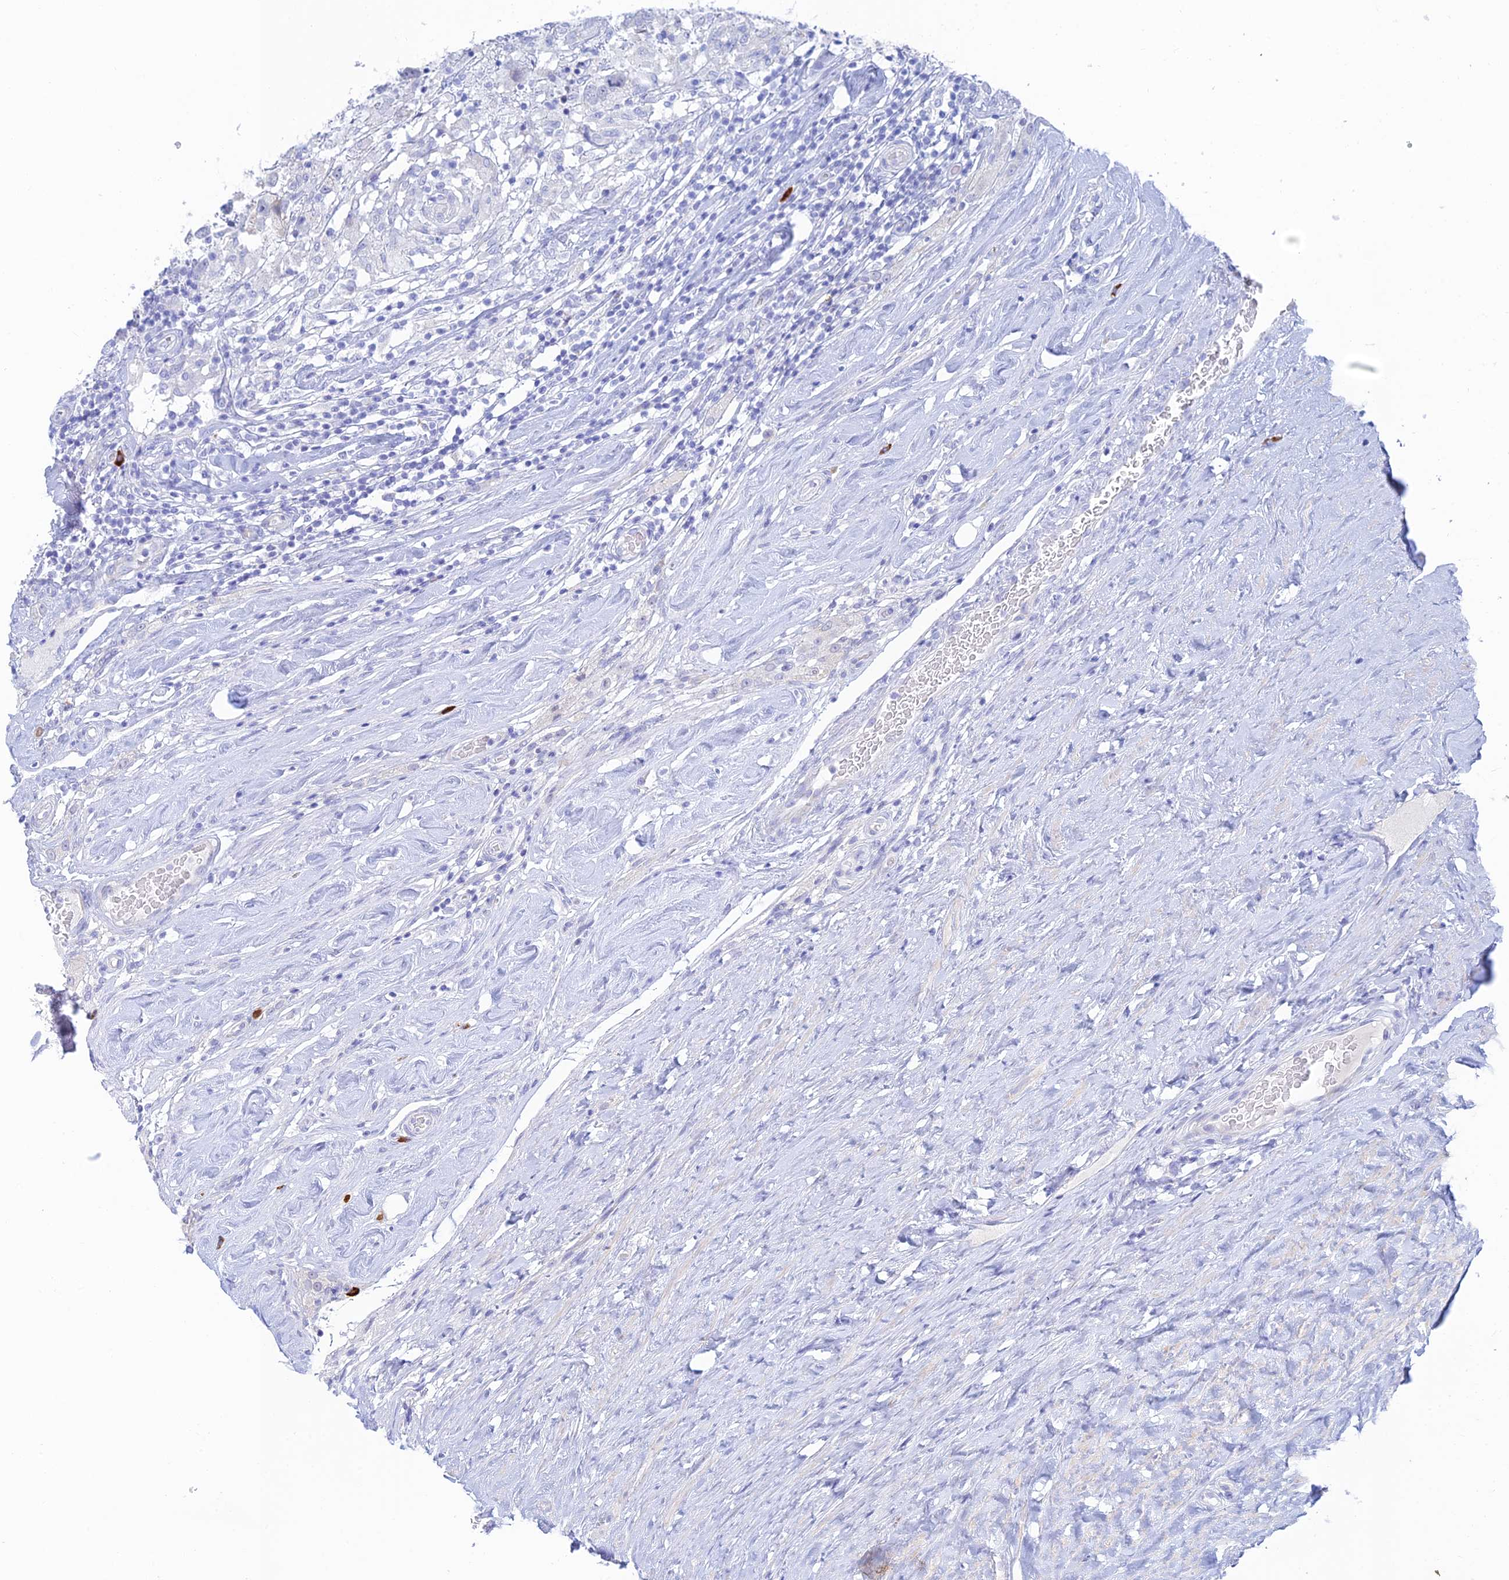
{"staining": {"intensity": "negative", "quantity": "none", "location": "none"}, "tissue": "testis cancer", "cell_type": "Tumor cells", "image_type": "cancer", "snomed": [{"axis": "morphology", "description": "Seminoma, NOS"}, {"axis": "topography", "description": "Testis"}], "caption": "This histopathology image is of seminoma (testis) stained with immunohistochemistry to label a protein in brown with the nuclei are counter-stained blue. There is no positivity in tumor cells.", "gene": "CEP152", "patient": {"sex": "male", "age": 46}}